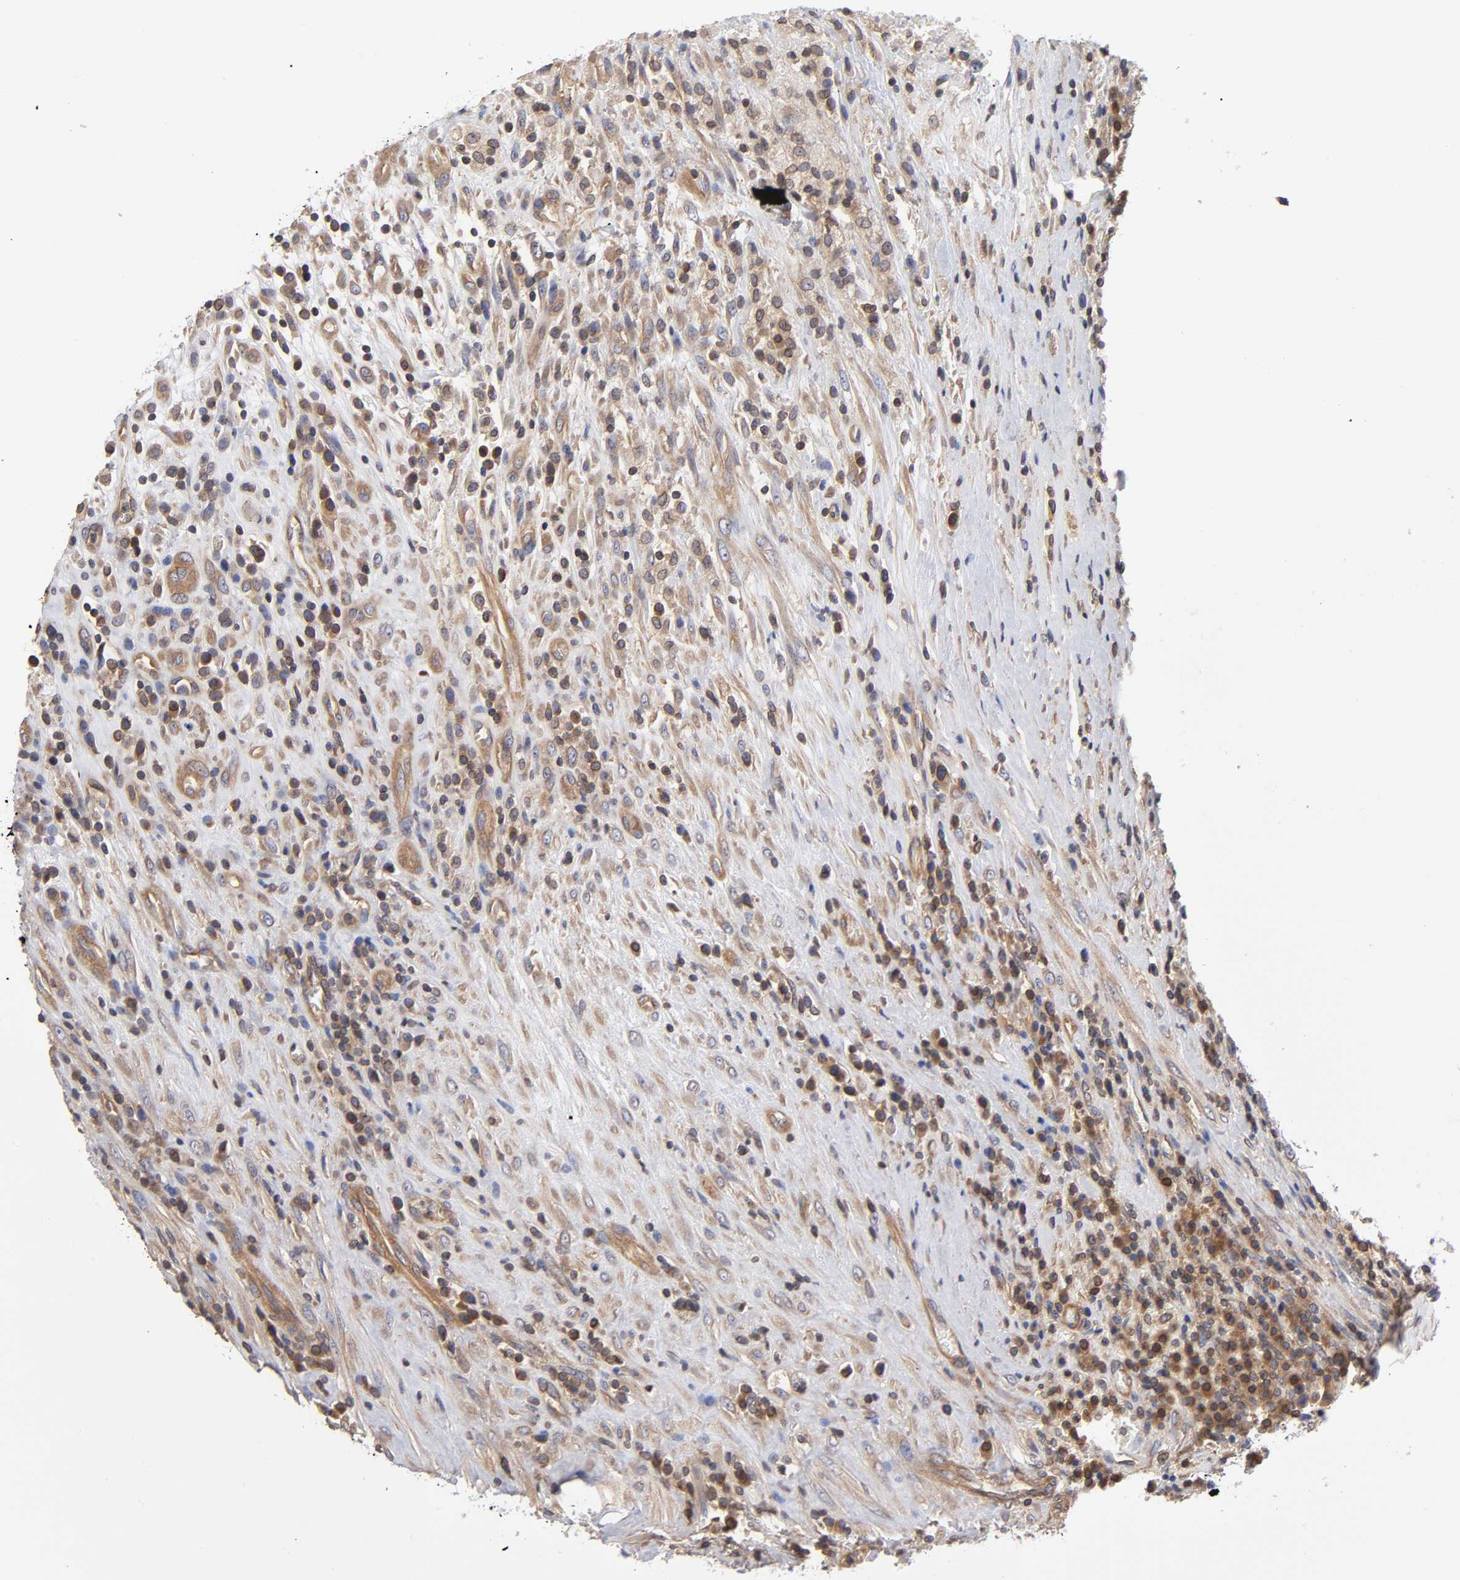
{"staining": {"intensity": "weak", "quantity": ">75%", "location": "cytoplasmic/membranous"}, "tissue": "testis cancer", "cell_type": "Tumor cells", "image_type": "cancer", "snomed": [{"axis": "morphology", "description": "Necrosis, NOS"}, {"axis": "morphology", "description": "Carcinoma, Embryonal, NOS"}, {"axis": "topography", "description": "Testis"}], "caption": "Weak cytoplasmic/membranous protein expression is appreciated in about >75% of tumor cells in testis cancer. The staining was performed using DAB (3,3'-diaminobenzidine) to visualize the protein expression in brown, while the nuclei were stained in blue with hematoxylin (Magnification: 20x).", "gene": "STRN3", "patient": {"sex": "male", "age": 19}}